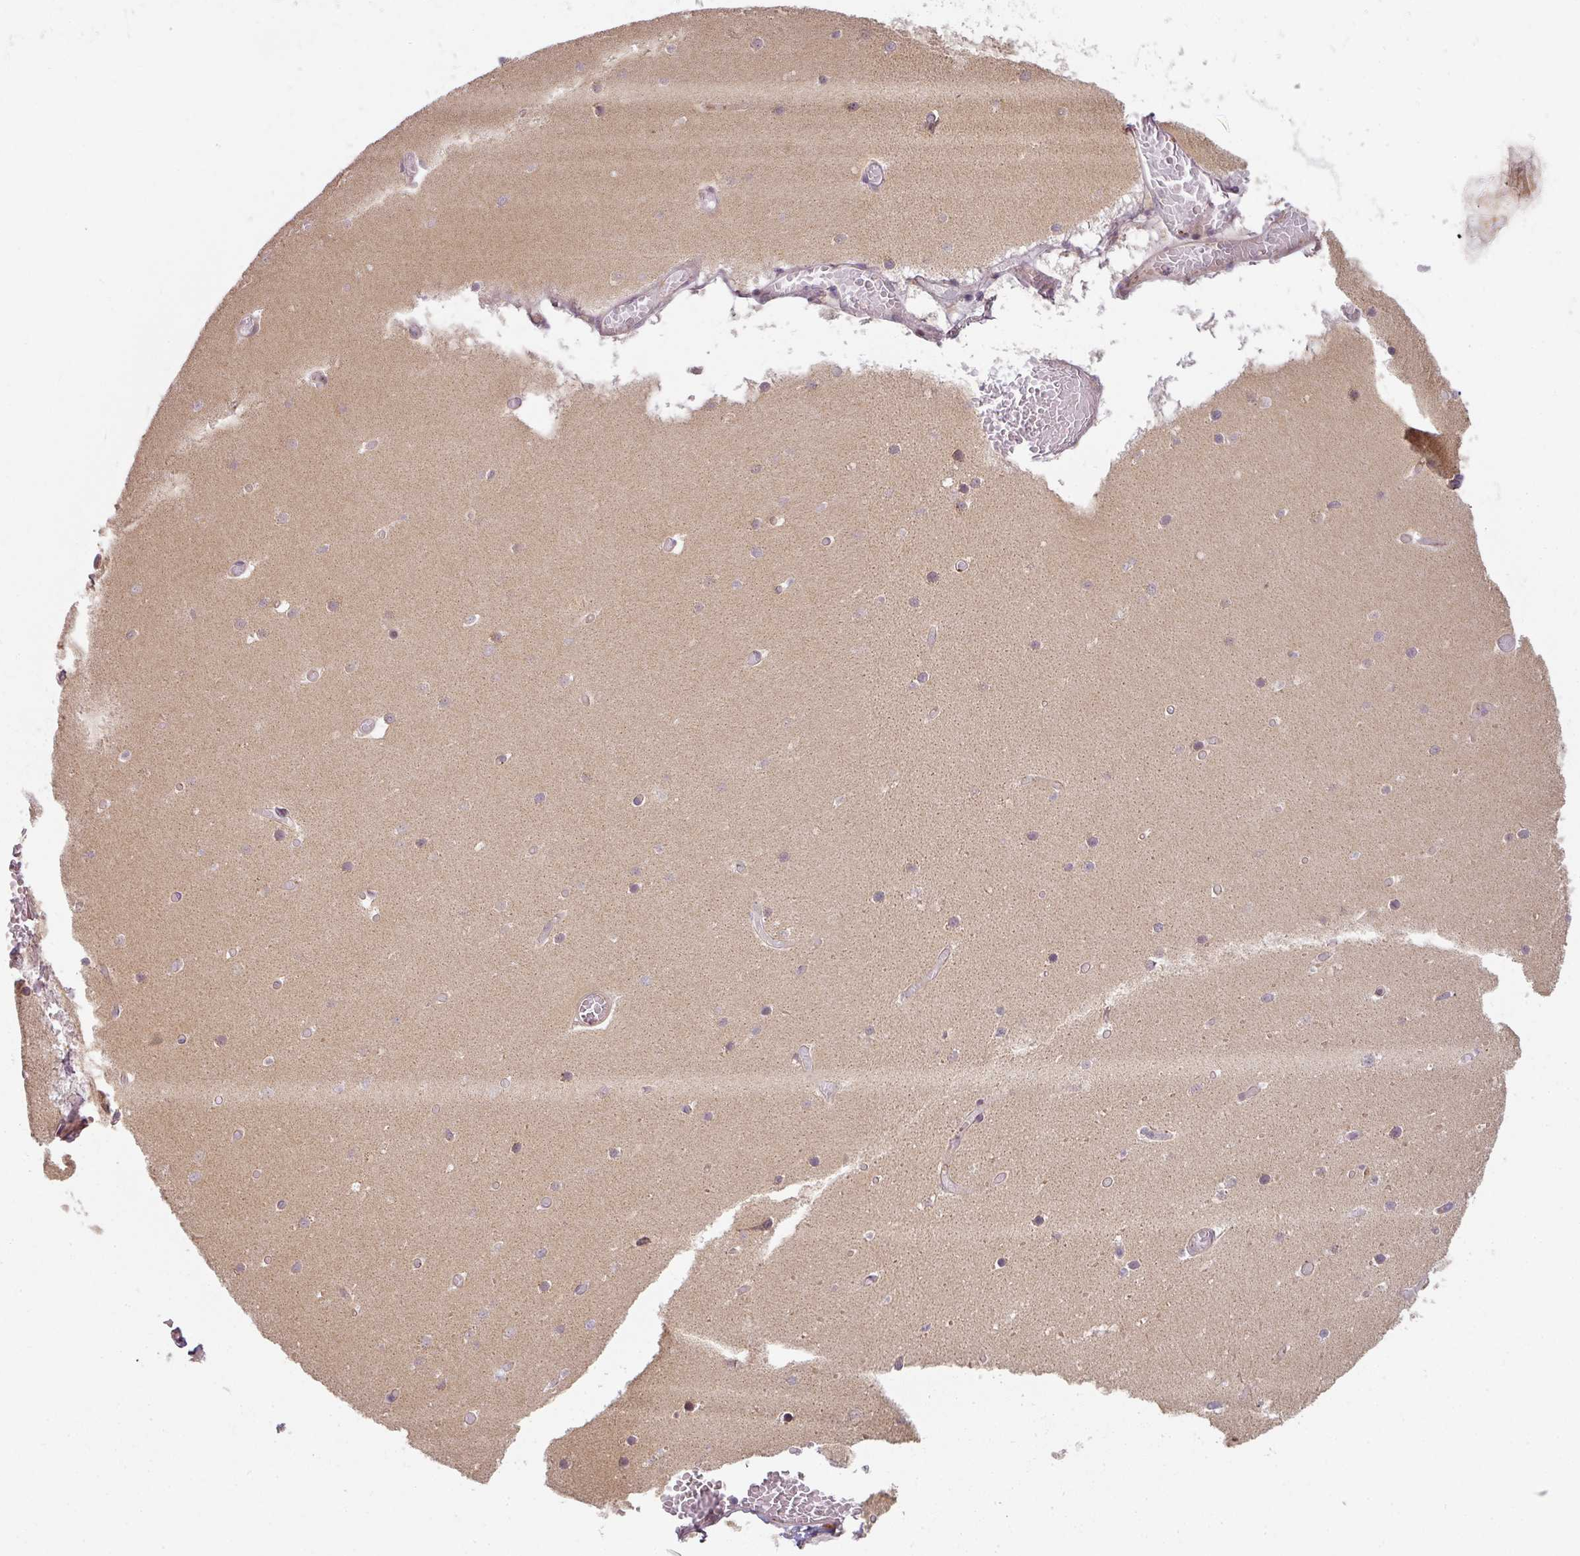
{"staining": {"intensity": "moderate", "quantity": "25%-75%", "location": "cytoplasmic/membranous"}, "tissue": "cerebellum", "cell_type": "Cells in granular layer", "image_type": "normal", "snomed": [{"axis": "morphology", "description": "Normal tissue, NOS"}, {"axis": "topography", "description": "Cerebellum"}], "caption": "The histopathology image displays immunohistochemical staining of unremarkable cerebellum. There is moderate cytoplasmic/membranous expression is present in about 25%-75% of cells in granular layer. (Brightfield microscopy of DAB IHC at high magnification).", "gene": "CNOT1", "patient": {"sex": "female", "age": 28}}